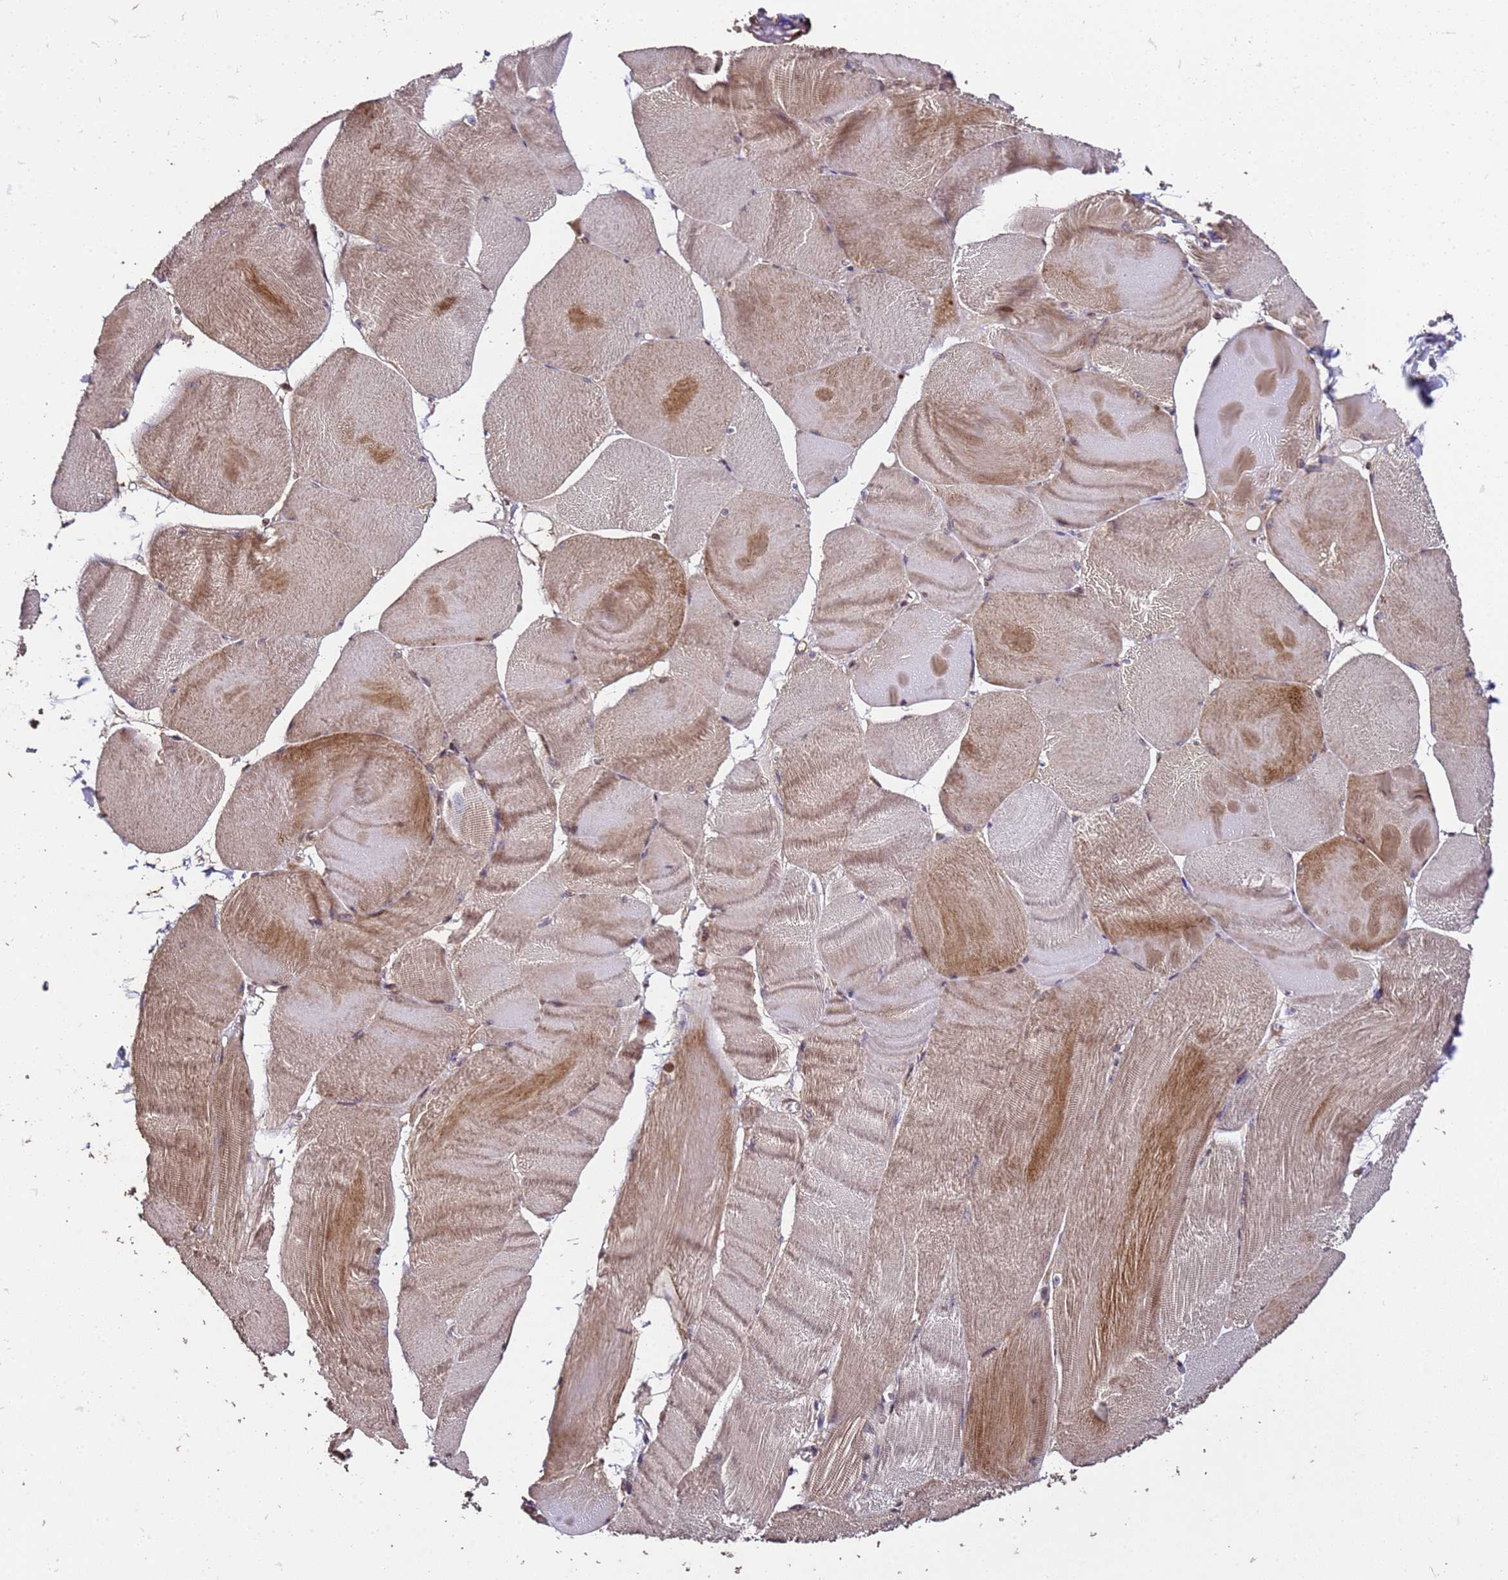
{"staining": {"intensity": "moderate", "quantity": "25%-75%", "location": "cytoplasmic/membranous"}, "tissue": "skeletal muscle", "cell_type": "Myocytes", "image_type": "normal", "snomed": [{"axis": "morphology", "description": "Normal tissue, NOS"}, {"axis": "morphology", "description": "Basal cell carcinoma"}, {"axis": "topography", "description": "Skeletal muscle"}], "caption": "Immunohistochemical staining of normal skeletal muscle exhibits medium levels of moderate cytoplasmic/membranous staining in approximately 25%-75% of myocytes. (Brightfield microscopy of DAB IHC at high magnification).", "gene": "PRODH", "patient": {"sex": "female", "age": 64}}